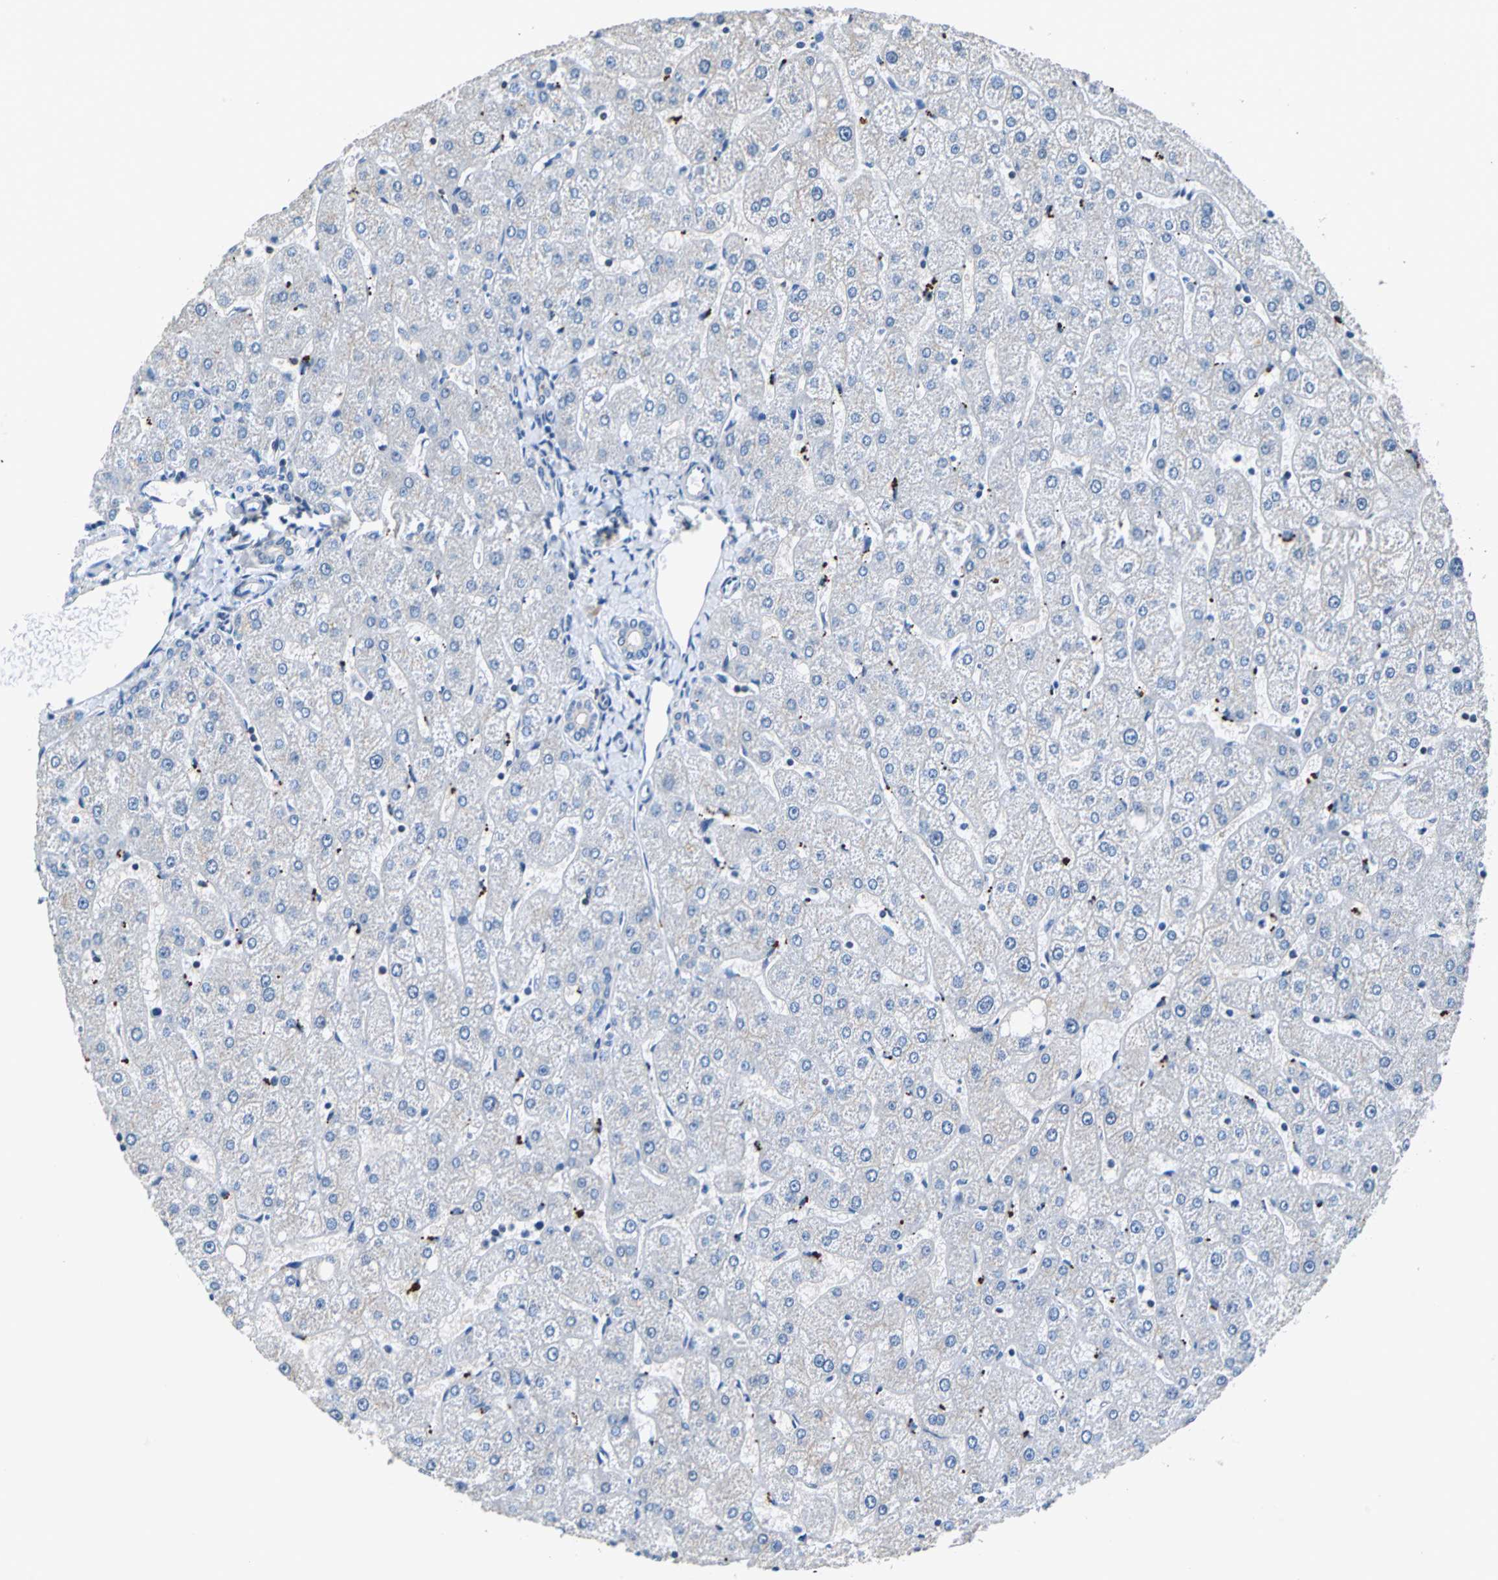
{"staining": {"intensity": "weak", "quantity": "25%-75%", "location": "cytoplasmic/membranous"}, "tissue": "liver", "cell_type": "Cholangiocytes", "image_type": "normal", "snomed": [{"axis": "morphology", "description": "Normal tissue, NOS"}, {"axis": "topography", "description": "Liver"}], "caption": "The image shows staining of benign liver, revealing weak cytoplasmic/membranous protein positivity (brown color) within cholangiocytes.", "gene": "HCFC2", "patient": {"sex": "male", "age": 67}}